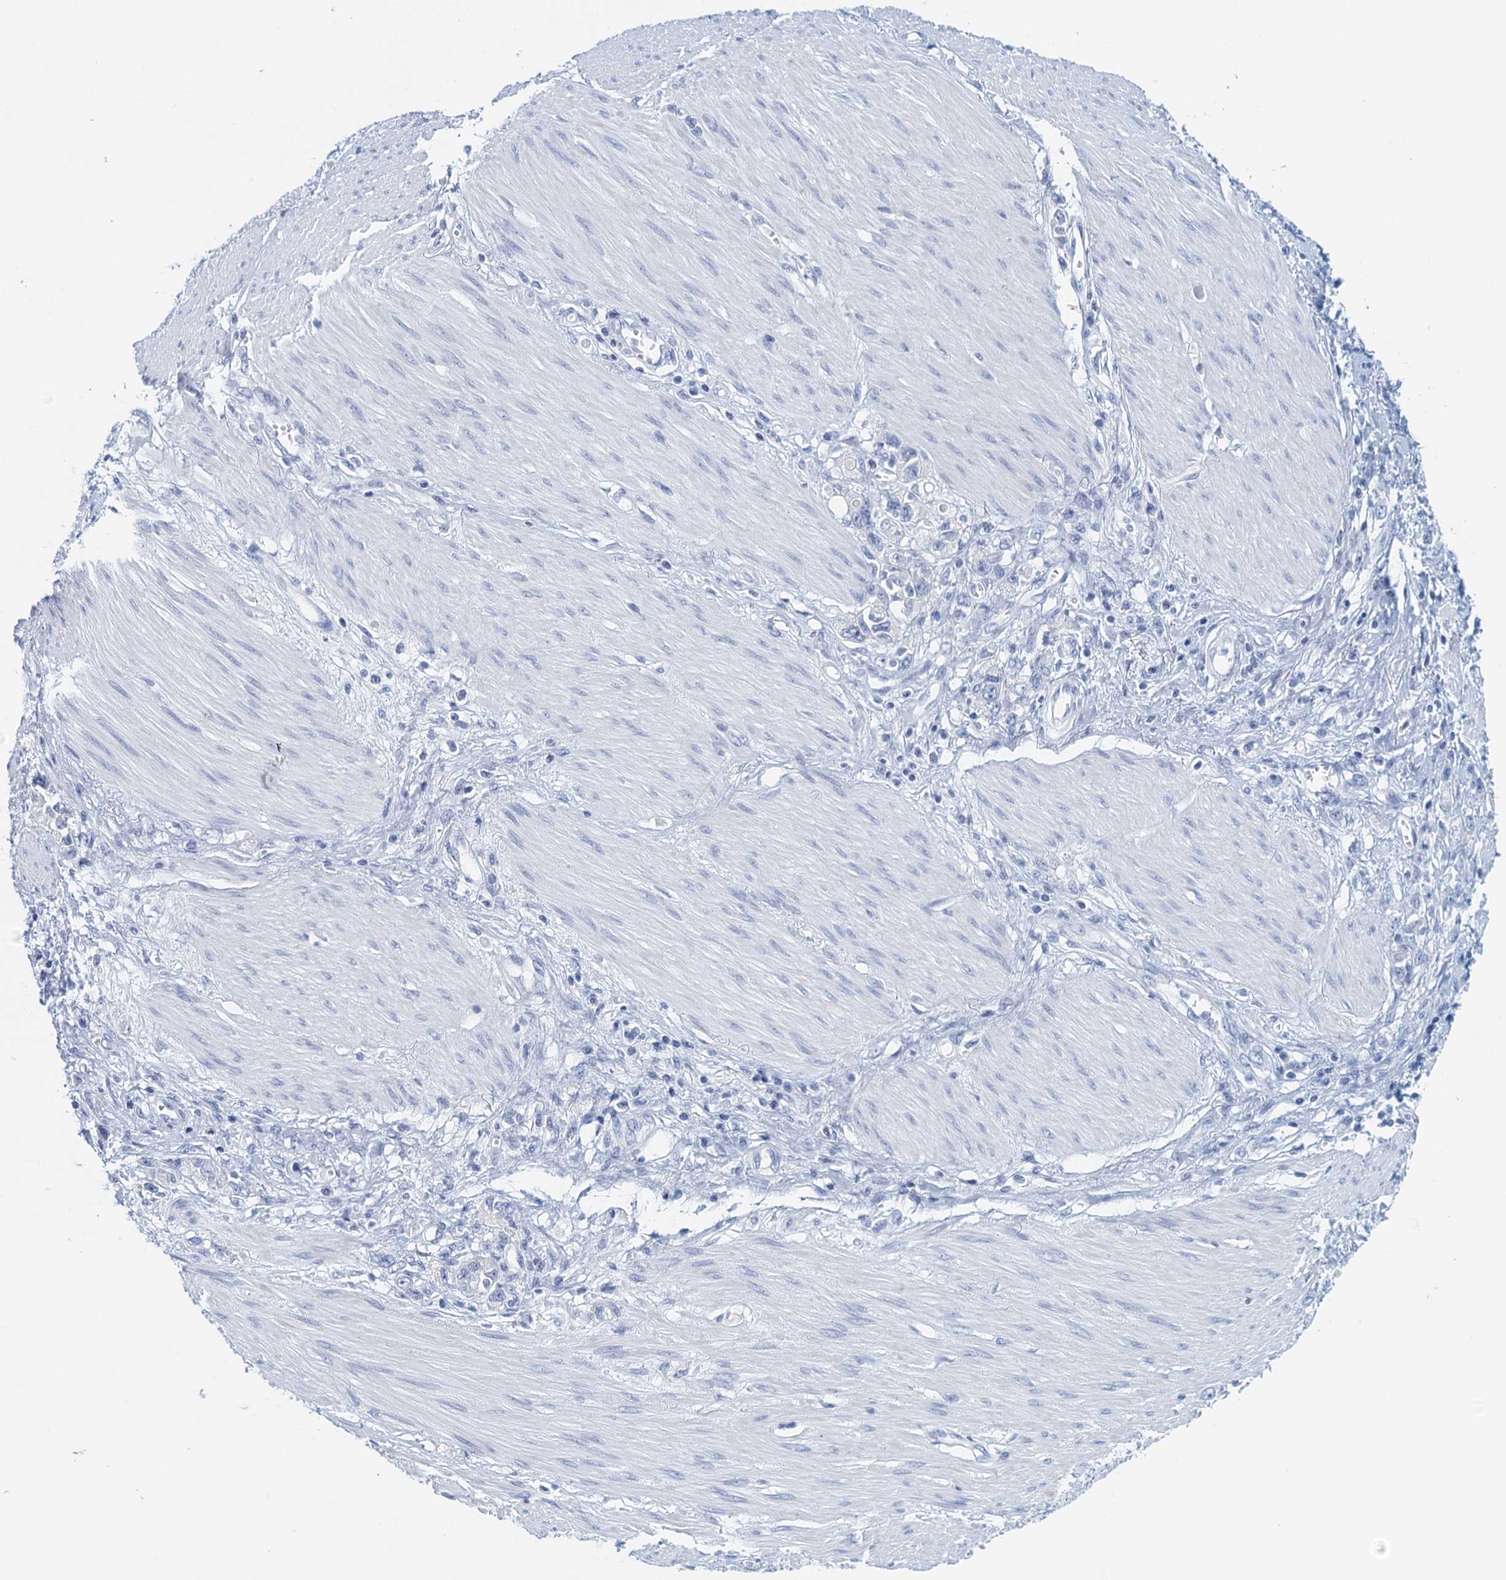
{"staining": {"intensity": "negative", "quantity": "none", "location": "none"}, "tissue": "stomach cancer", "cell_type": "Tumor cells", "image_type": "cancer", "snomed": [{"axis": "morphology", "description": "Adenocarcinoma, NOS"}, {"axis": "topography", "description": "Stomach"}], "caption": "Immunohistochemistry (IHC) histopathology image of stomach adenocarcinoma stained for a protein (brown), which exhibits no staining in tumor cells.", "gene": "CYP51A1", "patient": {"sex": "female", "age": 76}}